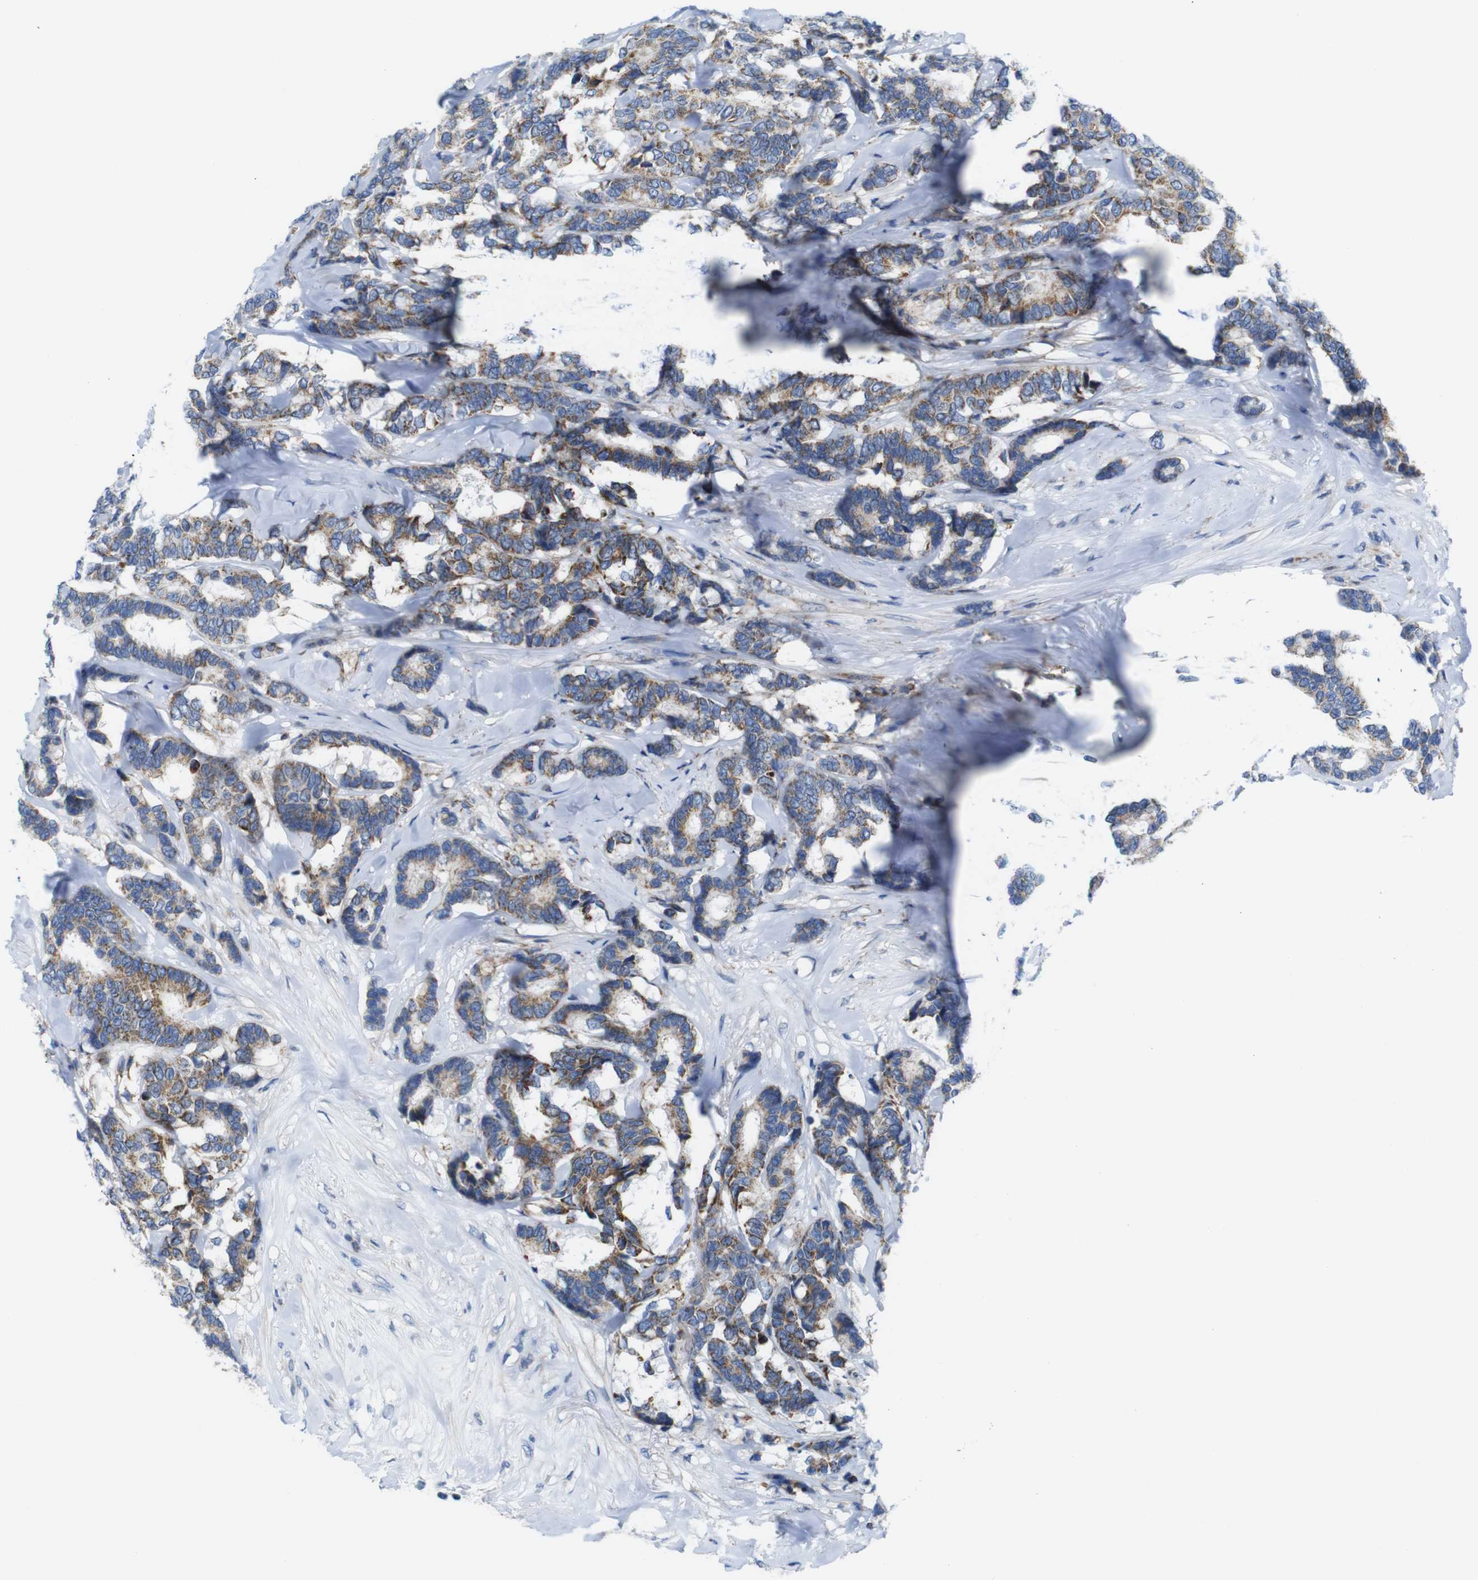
{"staining": {"intensity": "moderate", "quantity": ">75%", "location": "cytoplasmic/membranous"}, "tissue": "breast cancer", "cell_type": "Tumor cells", "image_type": "cancer", "snomed": [{"axis": "morphology", "description": "Duct carcinoma"}, {"axis": "topography", "description": "Breast"}], "caption": "A high-resolution photomicrograph shows immunohistochemistry (IHC) staining of infiltrating ductal carcinoma (breast), which displays moderate cytoplasmic/membranous positivity in about >75% of tumor cells. The protein is stained brown, and the nuclei are stained in blue (DAB (3,3'-diaminobenzidine) IHC with brightfield microscopy, high magnification).", "gene": "PDCD1LG2", "patient": {"sex": "female", "age": 87}}